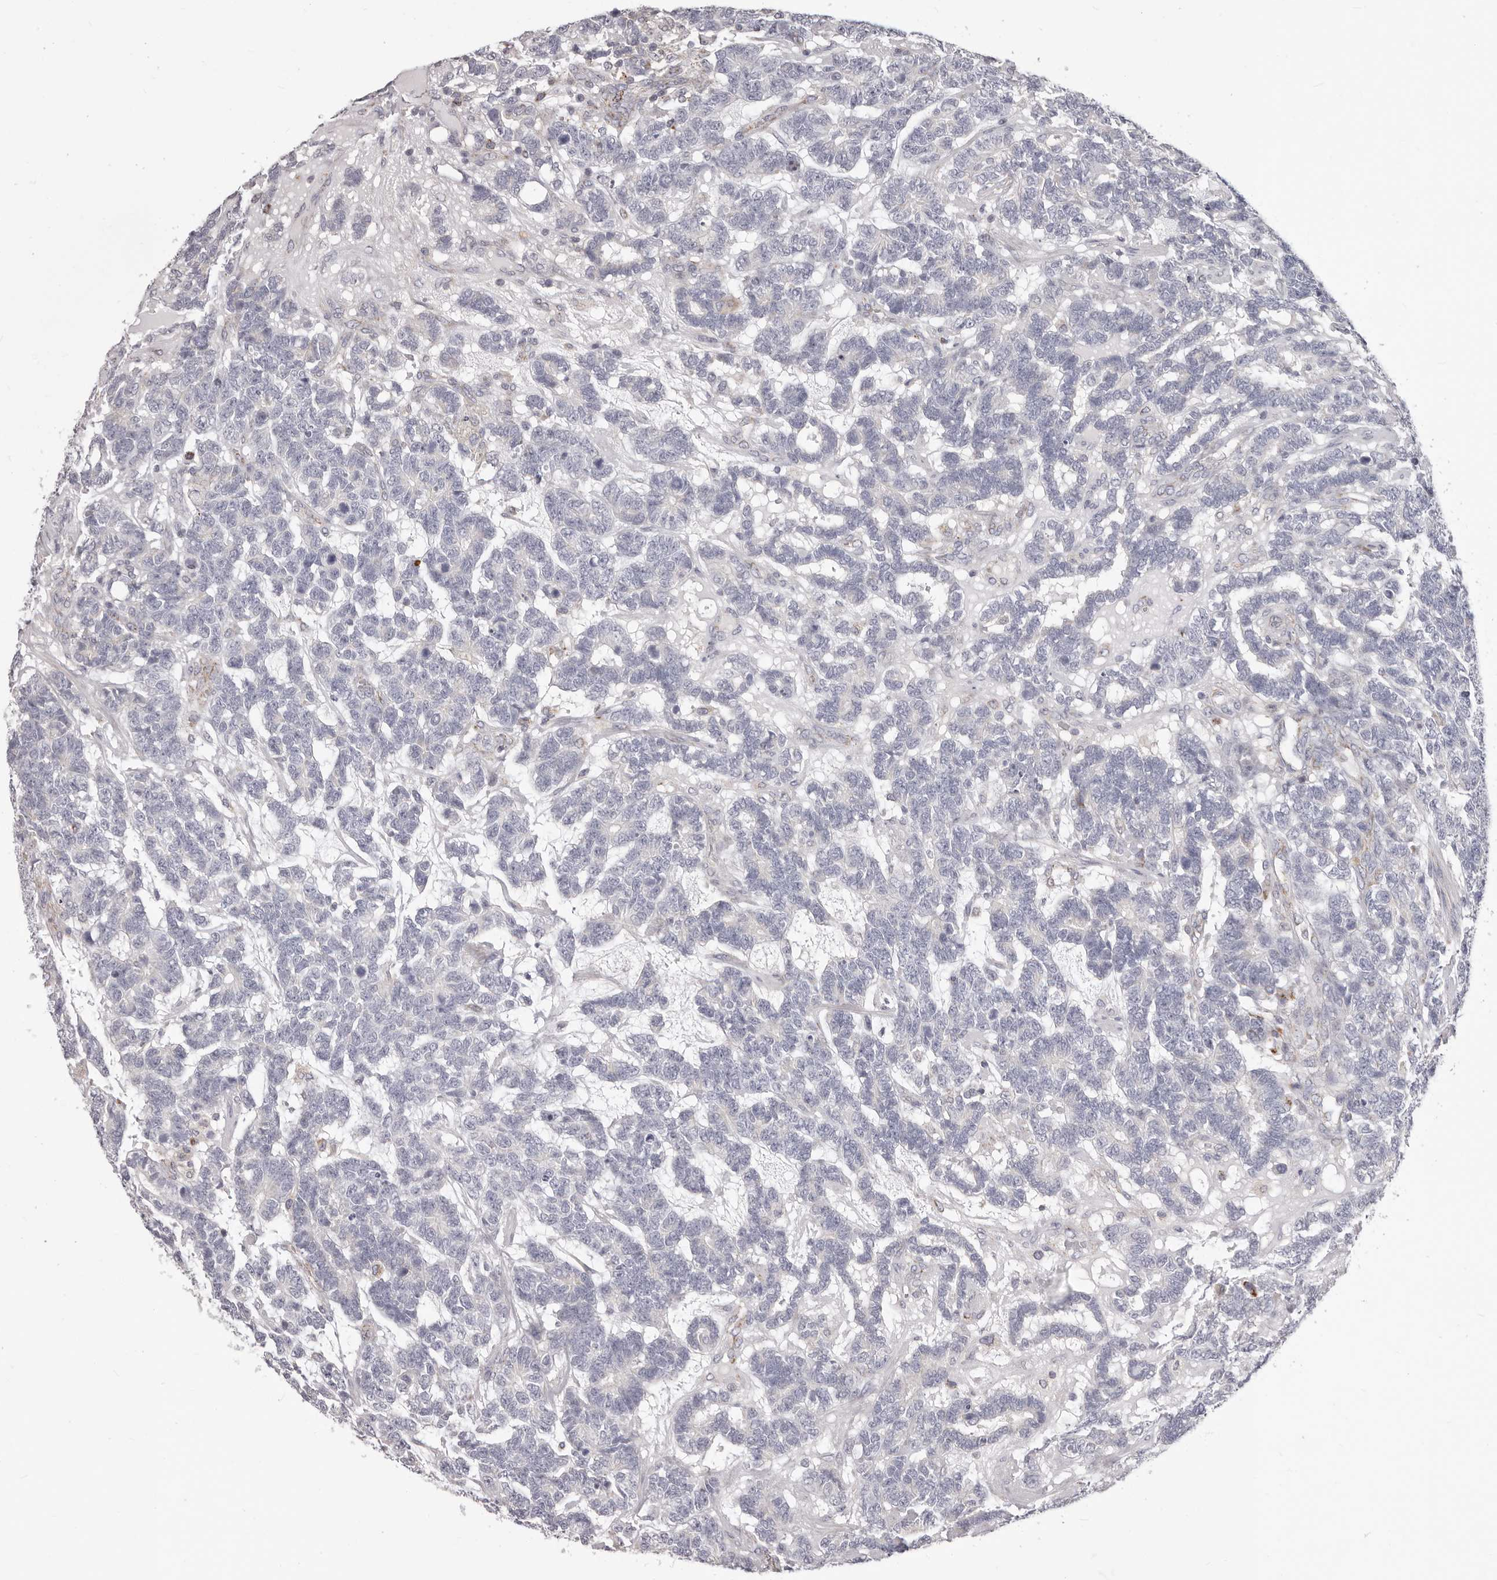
{"staining": {"intensity": "negative", "quantity": "none", "location": "none"}, "tissue": "testis cancer", "cell_type": "Tumor cells", "image_type": "cancer", "snomed": [{"axis": "morphology", "description": "Carcinoma, Embryonal, NOS"}, {"axis": "topography", "description": "Testis"}], "caption": "This is a photomicrograph of IHC staining of testis cancer (embryonal carcinoma), which shows no expression in tumor cells.", "gene": "PRMT2", "patient": {"sex": "male", "age": 26}}